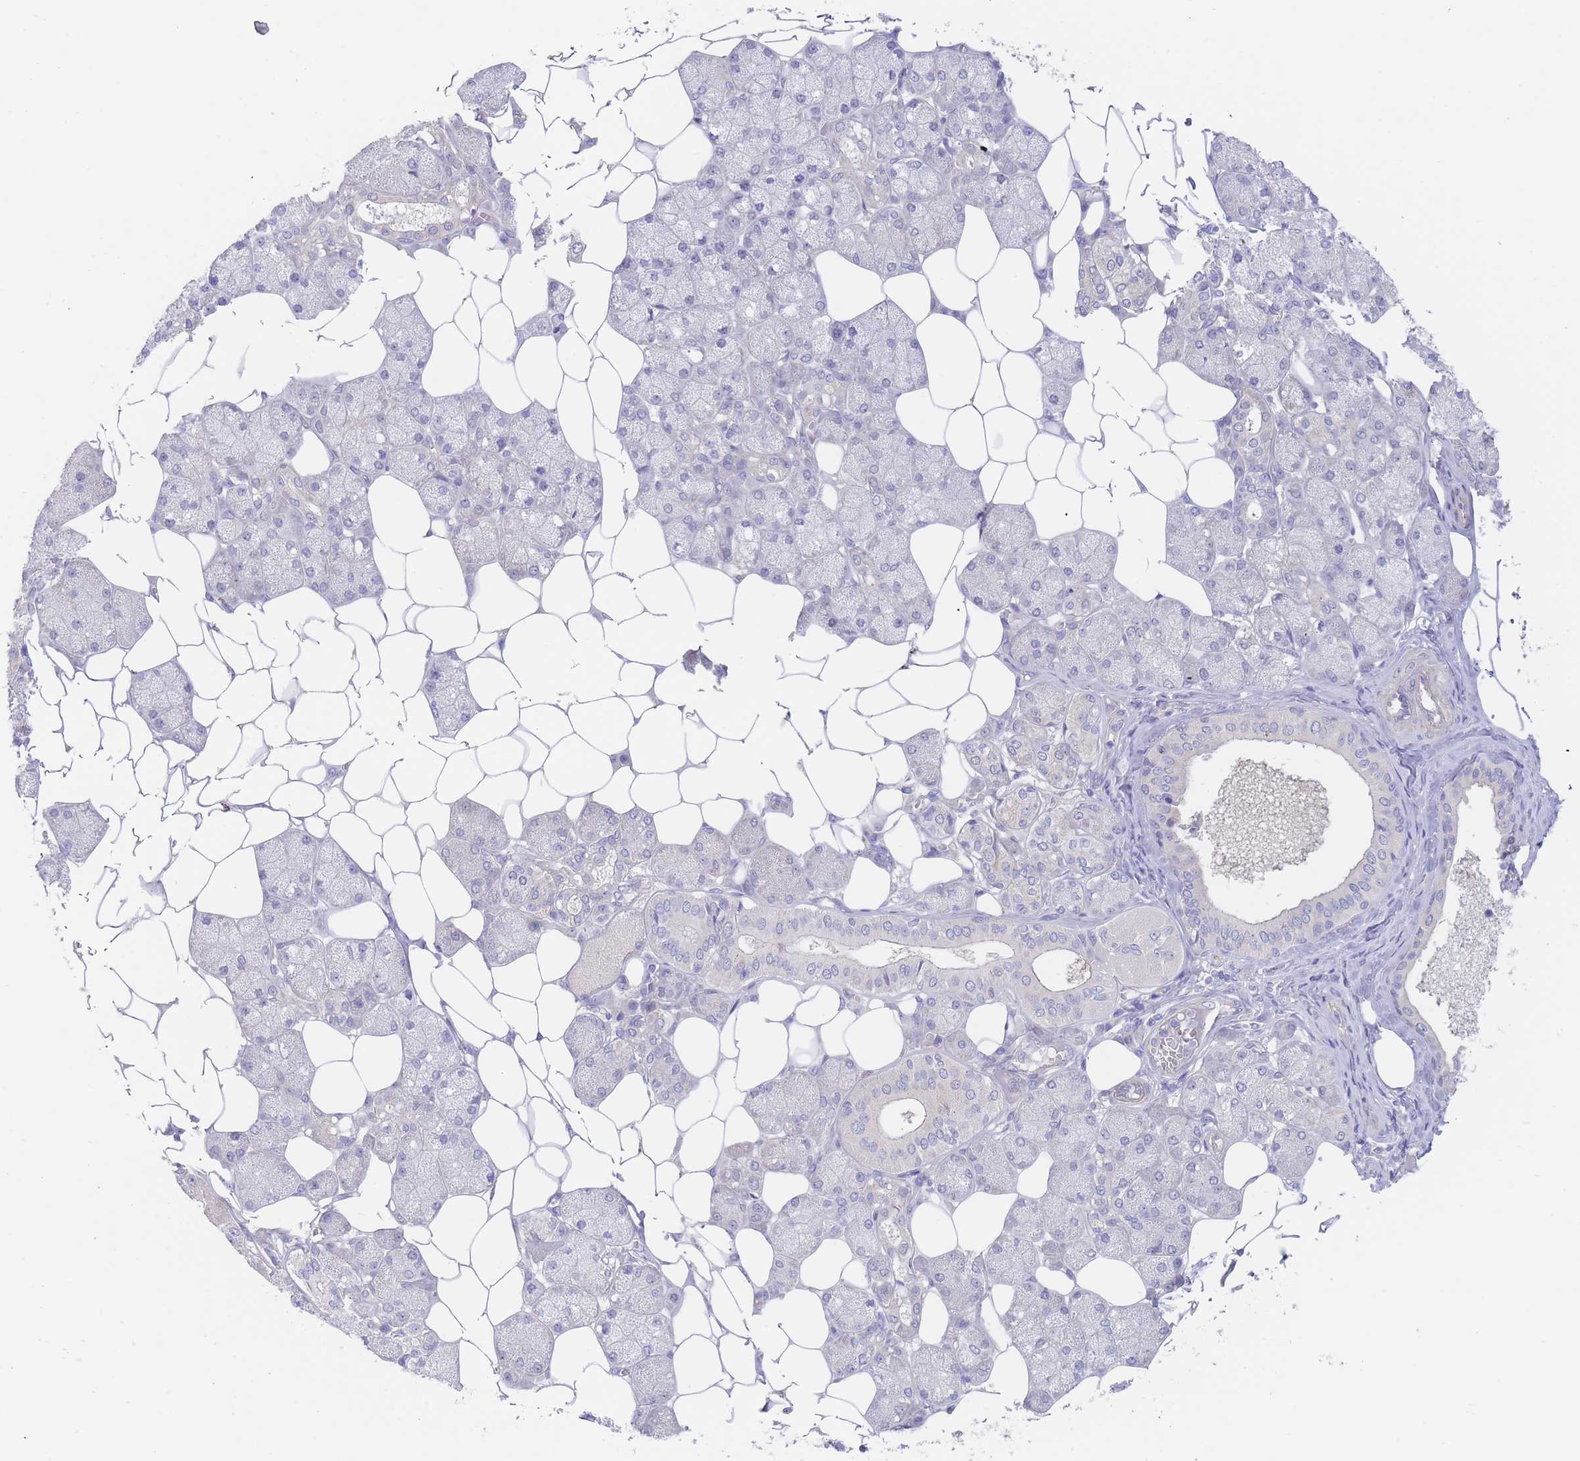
{"staining": {"intensity": "negative", "quantity": "none", "location": "none"}, "tissue": "salivary gland", "cell_type": "Glandular cells", "image_type": "normal", "snomed": [{"axis": "morphology", "description": "Squamous cell carcinoma, NOS"}, {"axis": "topography", "description": "Skin"}, {"axis": "topography", "description": "Head-Neck"}], "caption": "Immunohistochemistry (IHC) histopathology image of benign salivary gland: salivary gland stained with DAB (3,3'-diaminobenzidine) demonstrates no significant protein expression in glandular cells.", "gene": "ZNF281", "patient": {"sex": "male", "age": 80}}